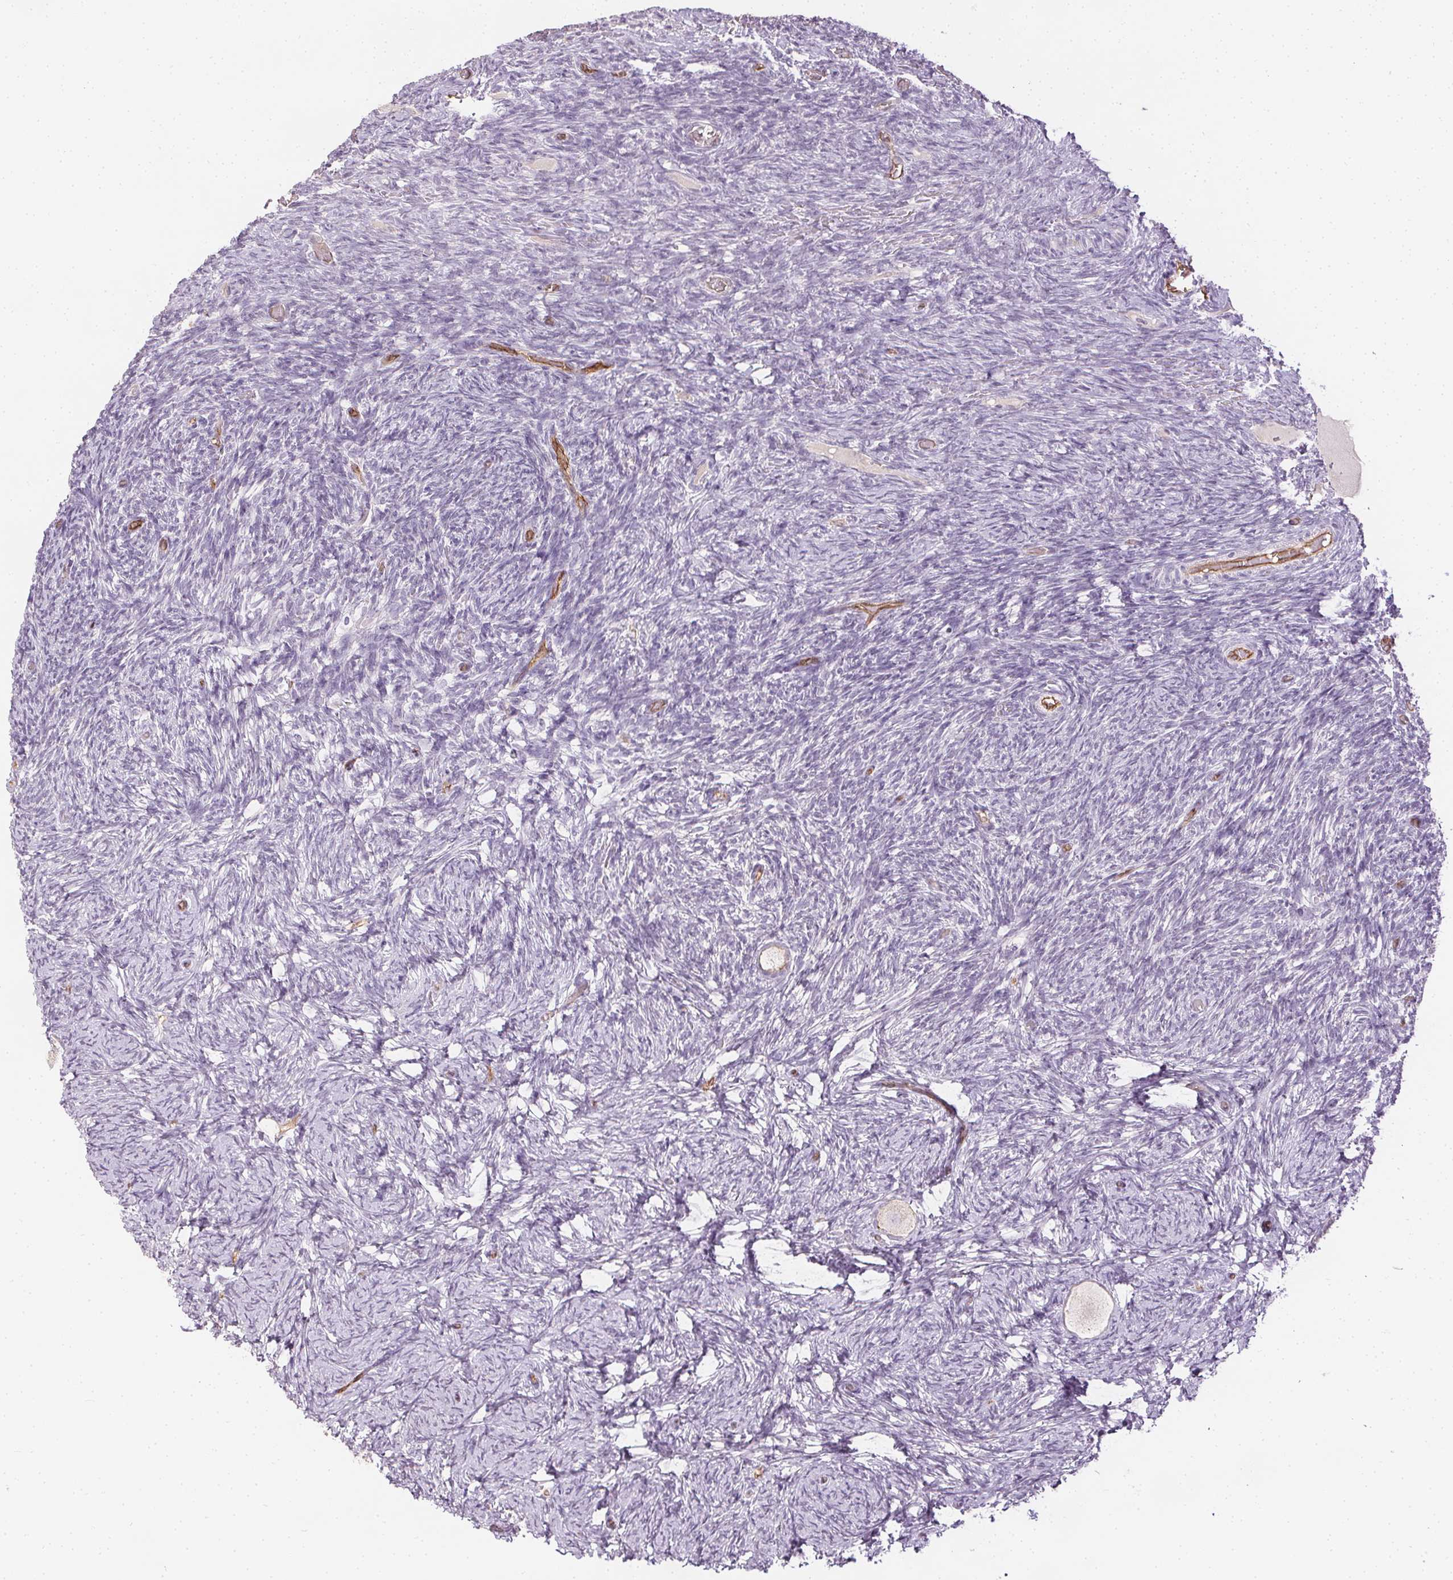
{"staining": {"intensity": "negative", "quantity": "none", "location": "none"}, "tissue": "ovary", "cell_type": "Follicle cells", "image_type": "normal", "snomed": [{"axis": "morphology", "description": "Normal tissue, NOS"}, {"axis": "topography", "description": "Ovary"}], "caption": "Immunohistochemical staining of normal human ovary demonstrates no significant positivity in follicle cells.", "gene": "PODXL", "patient": {"sex": "female", "age": 34}}